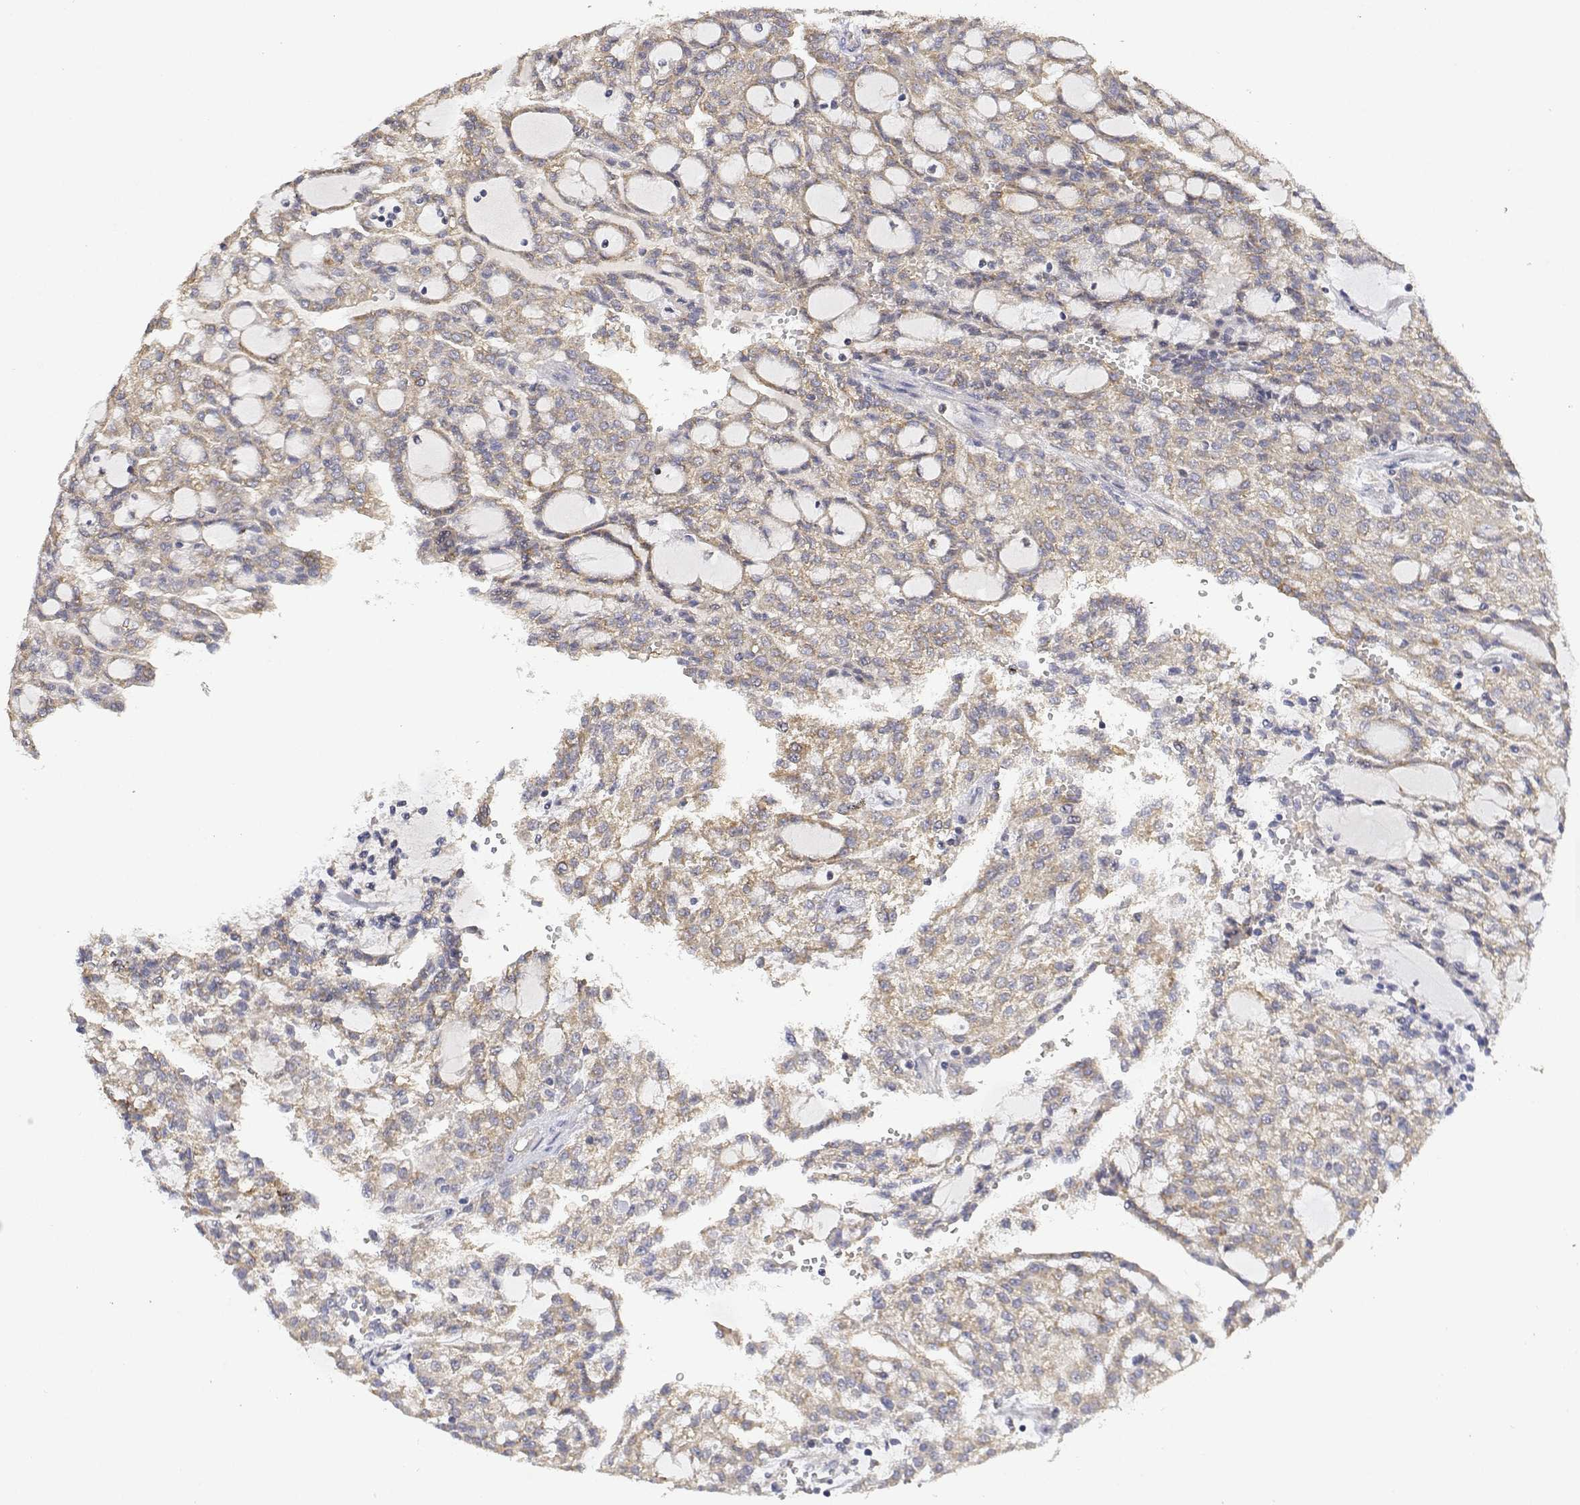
{"staining": {"intensity": "weak", "quantity": ">75%", "location": "cytoplasmic/membranous"}, "tissue": "renal cancer", "cell_type": "Tumor cells", "image_type": "cancer", "snomed": [{"axis": "morphology", "description": "Adenocarcinoma, NOS"}, {"axis": "topography", "description": "Kidney"}], "caption": "The immunohistochemical stain labels weak cytoplasmic/membranous staining in tumor cells of renal adenocarcinoma tissue. Using DAB (3,3'-diaminobenzidine) (brown) and hematoxylin (blue) stains, captured at high magnification using brightfield microscopy.", "gene": "LONRF3", "patient": {"sex": "male", "age": 63}}